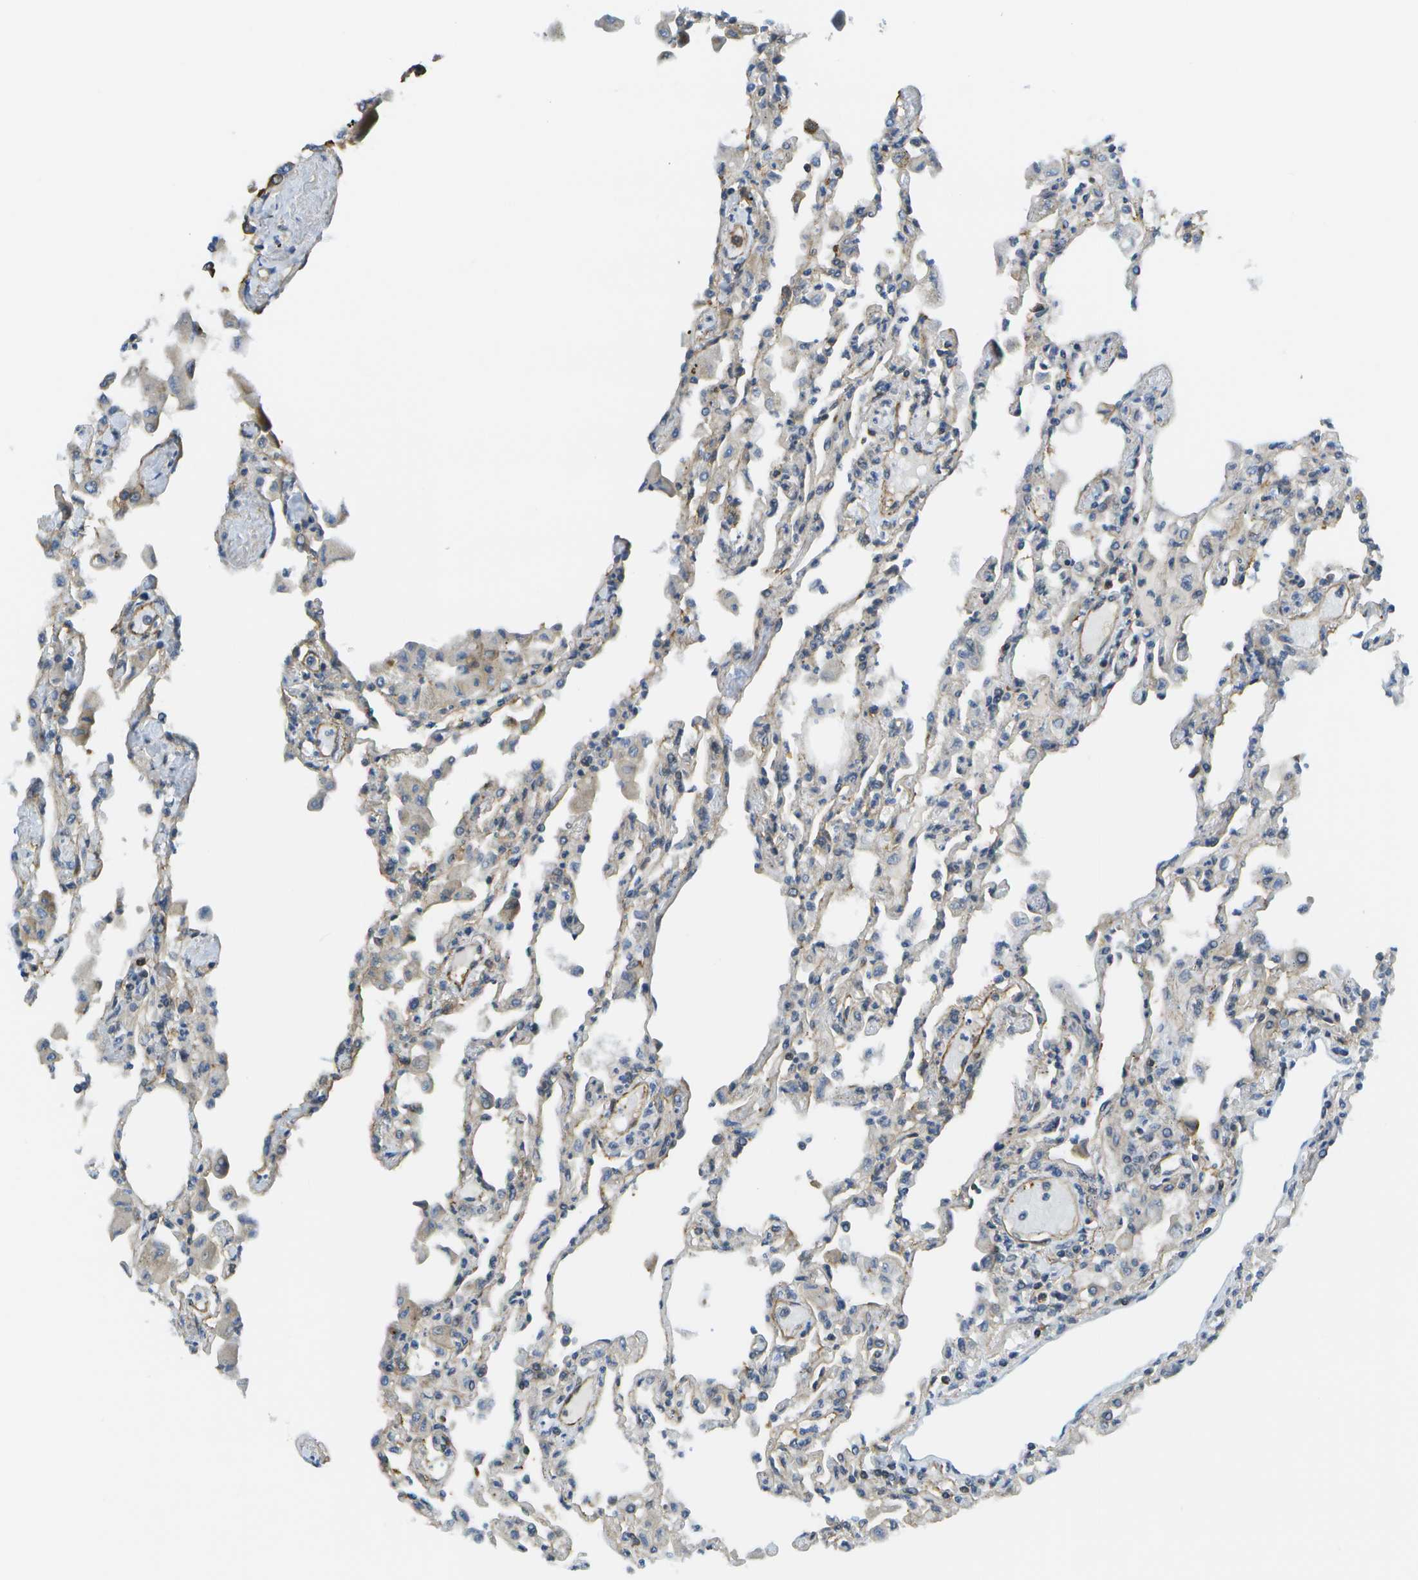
{"staining": {"intensity": "negative", "quantity": "none", "location": "none"}, "tissue": "lung", "cell_type": "Alveolar cells", "image_type": "normal", "snomed": [{"axis": "morphology", "description": "Normal tissue, NOS"}, {"axis": "topography", "description": "Bronchus"}, {"axis": "topography", "description": "Lung"}], "caption": "Immunohistochemical staining of unremarkable human lung displays no significant positivity in alveolar cells. Nuclei are stained in blue.", "gene": "KIAA0040", "patient": {"sex": "female", "age": 49}}